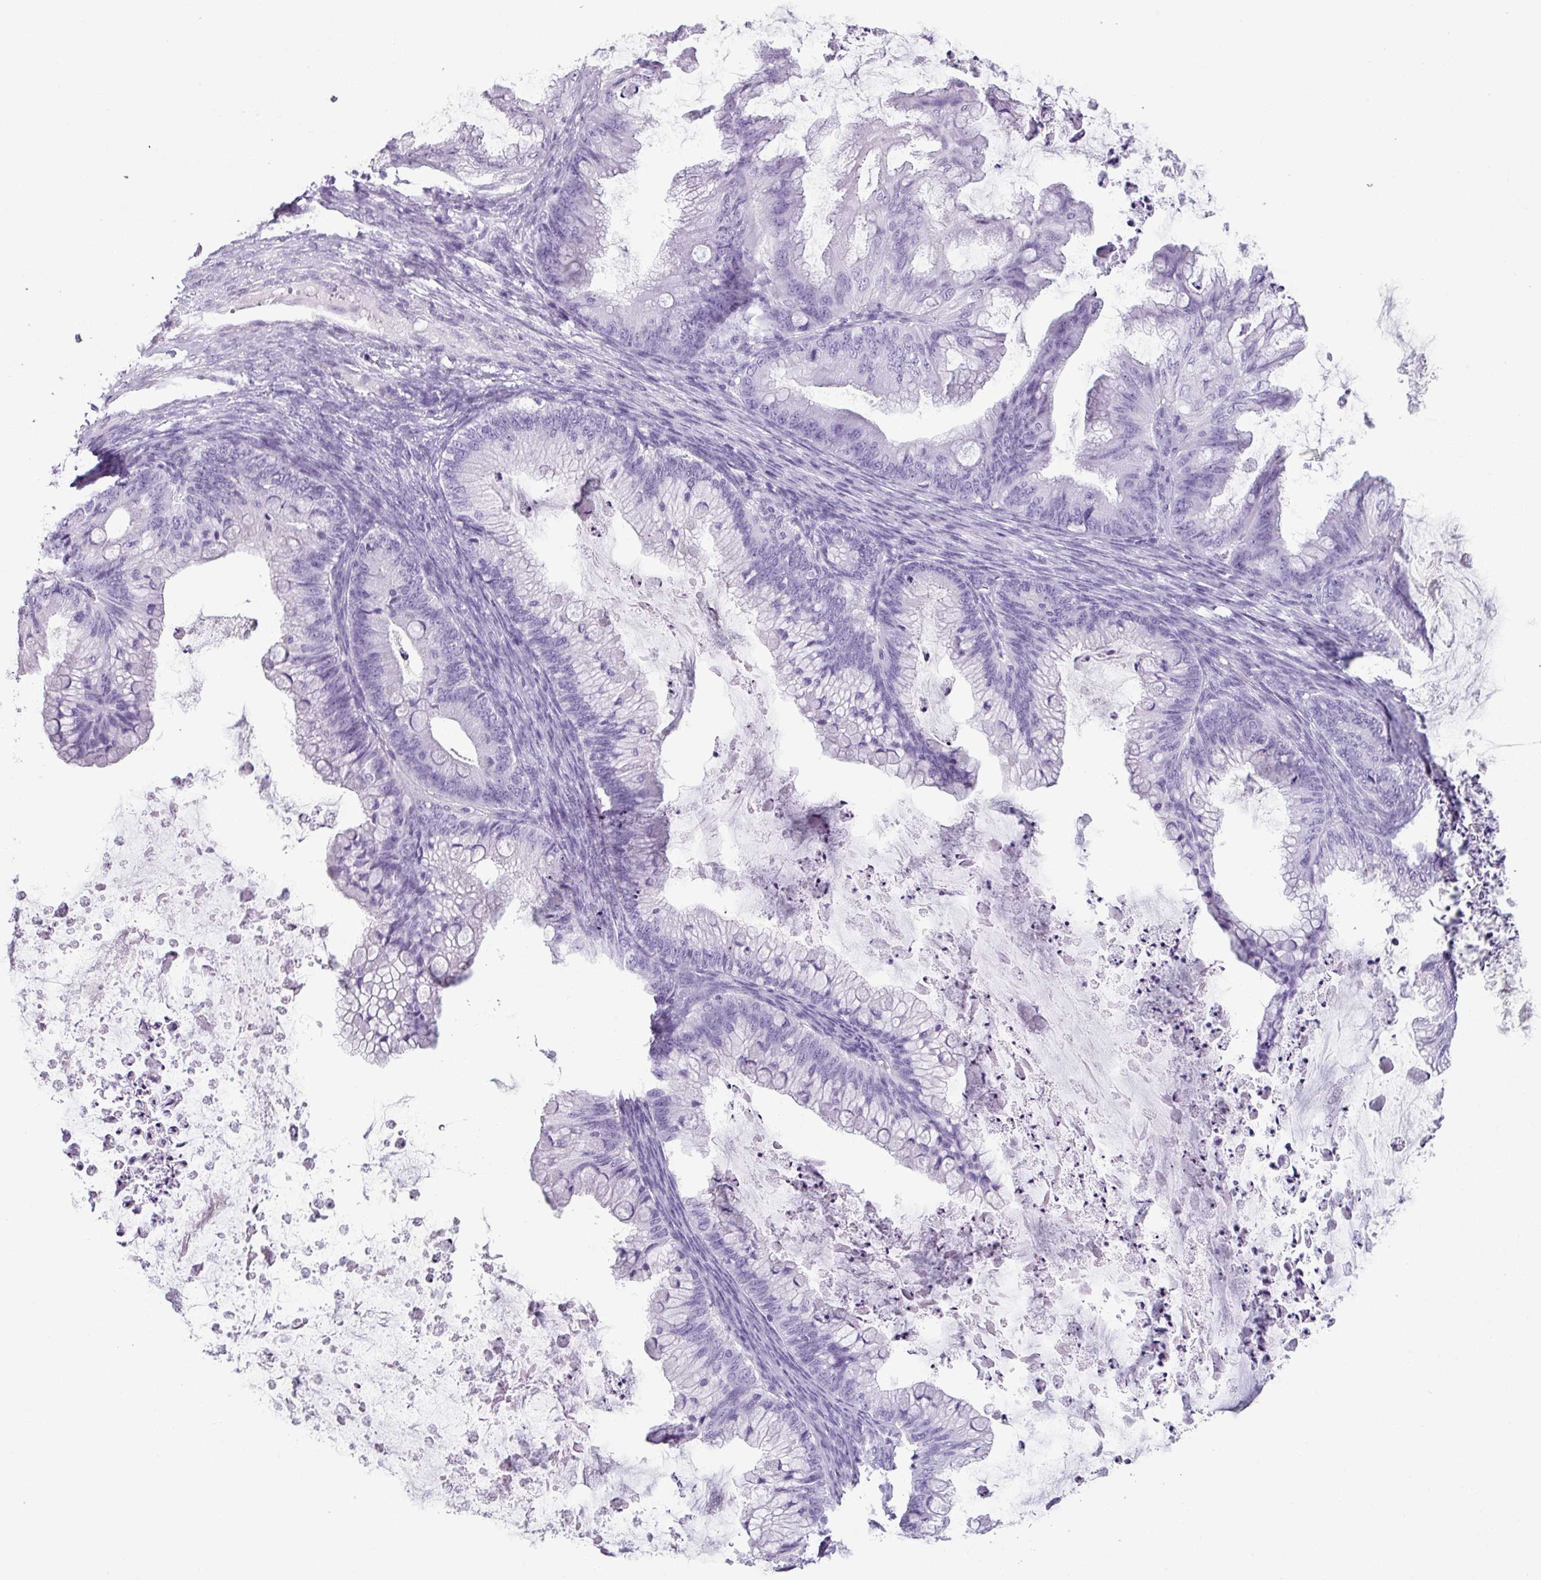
{"staining": {"intensity": "negative", "quantity": "none", "location": "none"}, "tissue": "ovarian cancer", "cell_type": "Tumor cells", "image_type": "cancer", "snomed": [{"axis": "morphology", "description": "Cystadenocarcinoma, mucinous, NOS"}, {"axis": "topography", "description": "Ovary"}], "caption": "The image shows no significant expression in tumor cells of ovarian mucinous cystadenocarcinoma.", "gene": "SCT", "patient": {"sex": "female", "age": 35}}